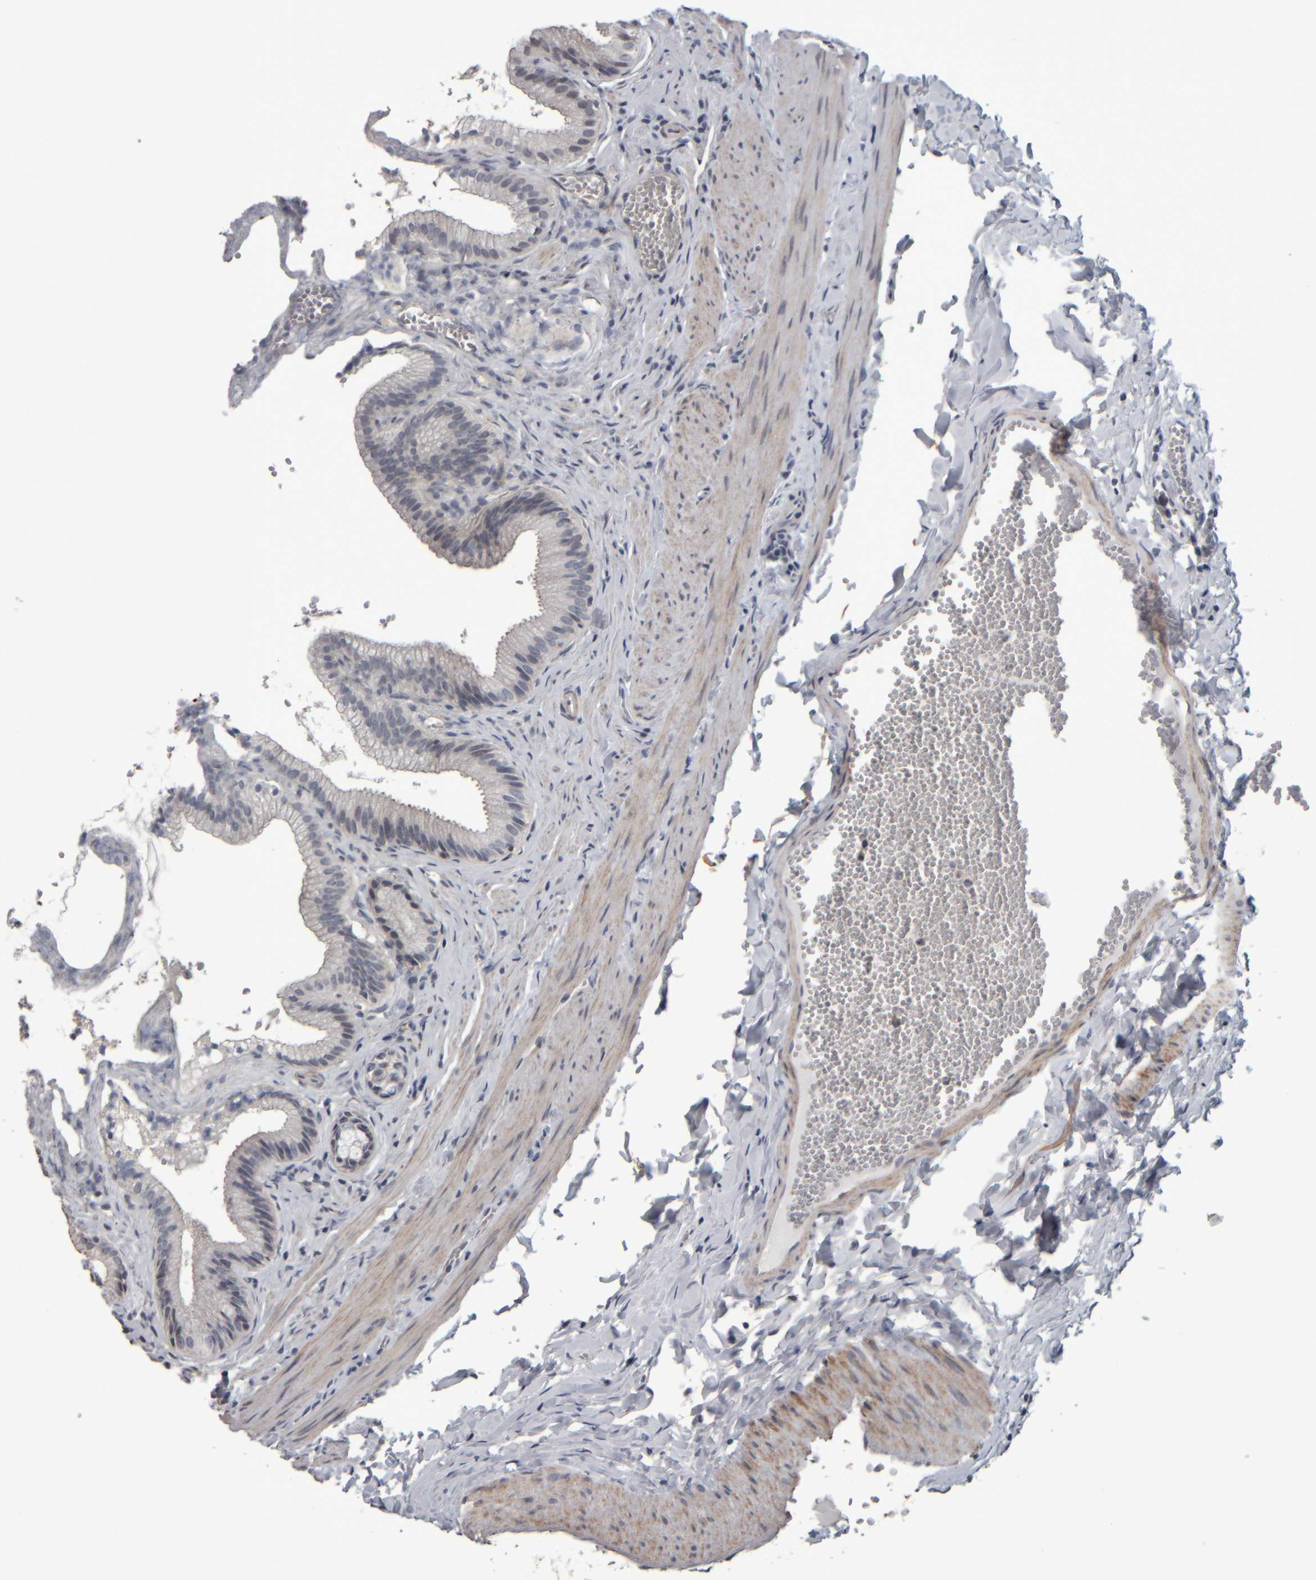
{"staining": {"intensity": "negative", "quantity": "none", "location": "none"}, "tissue": "gallbladder", "cell_type": "Glandular cells", "image_type": "normal", "snomed": [{"axis": "morphology", "description": "Normal tissue, NOS"}, {"axis": "topography", "description": "Gallbladder"}], "caption": "Immunohistochemical staining of benign human gallbladder demonstrates no significant staining in glandular cells.", "gene": "CAVIN4", "patient": {"sex": "male", "age": 38}}